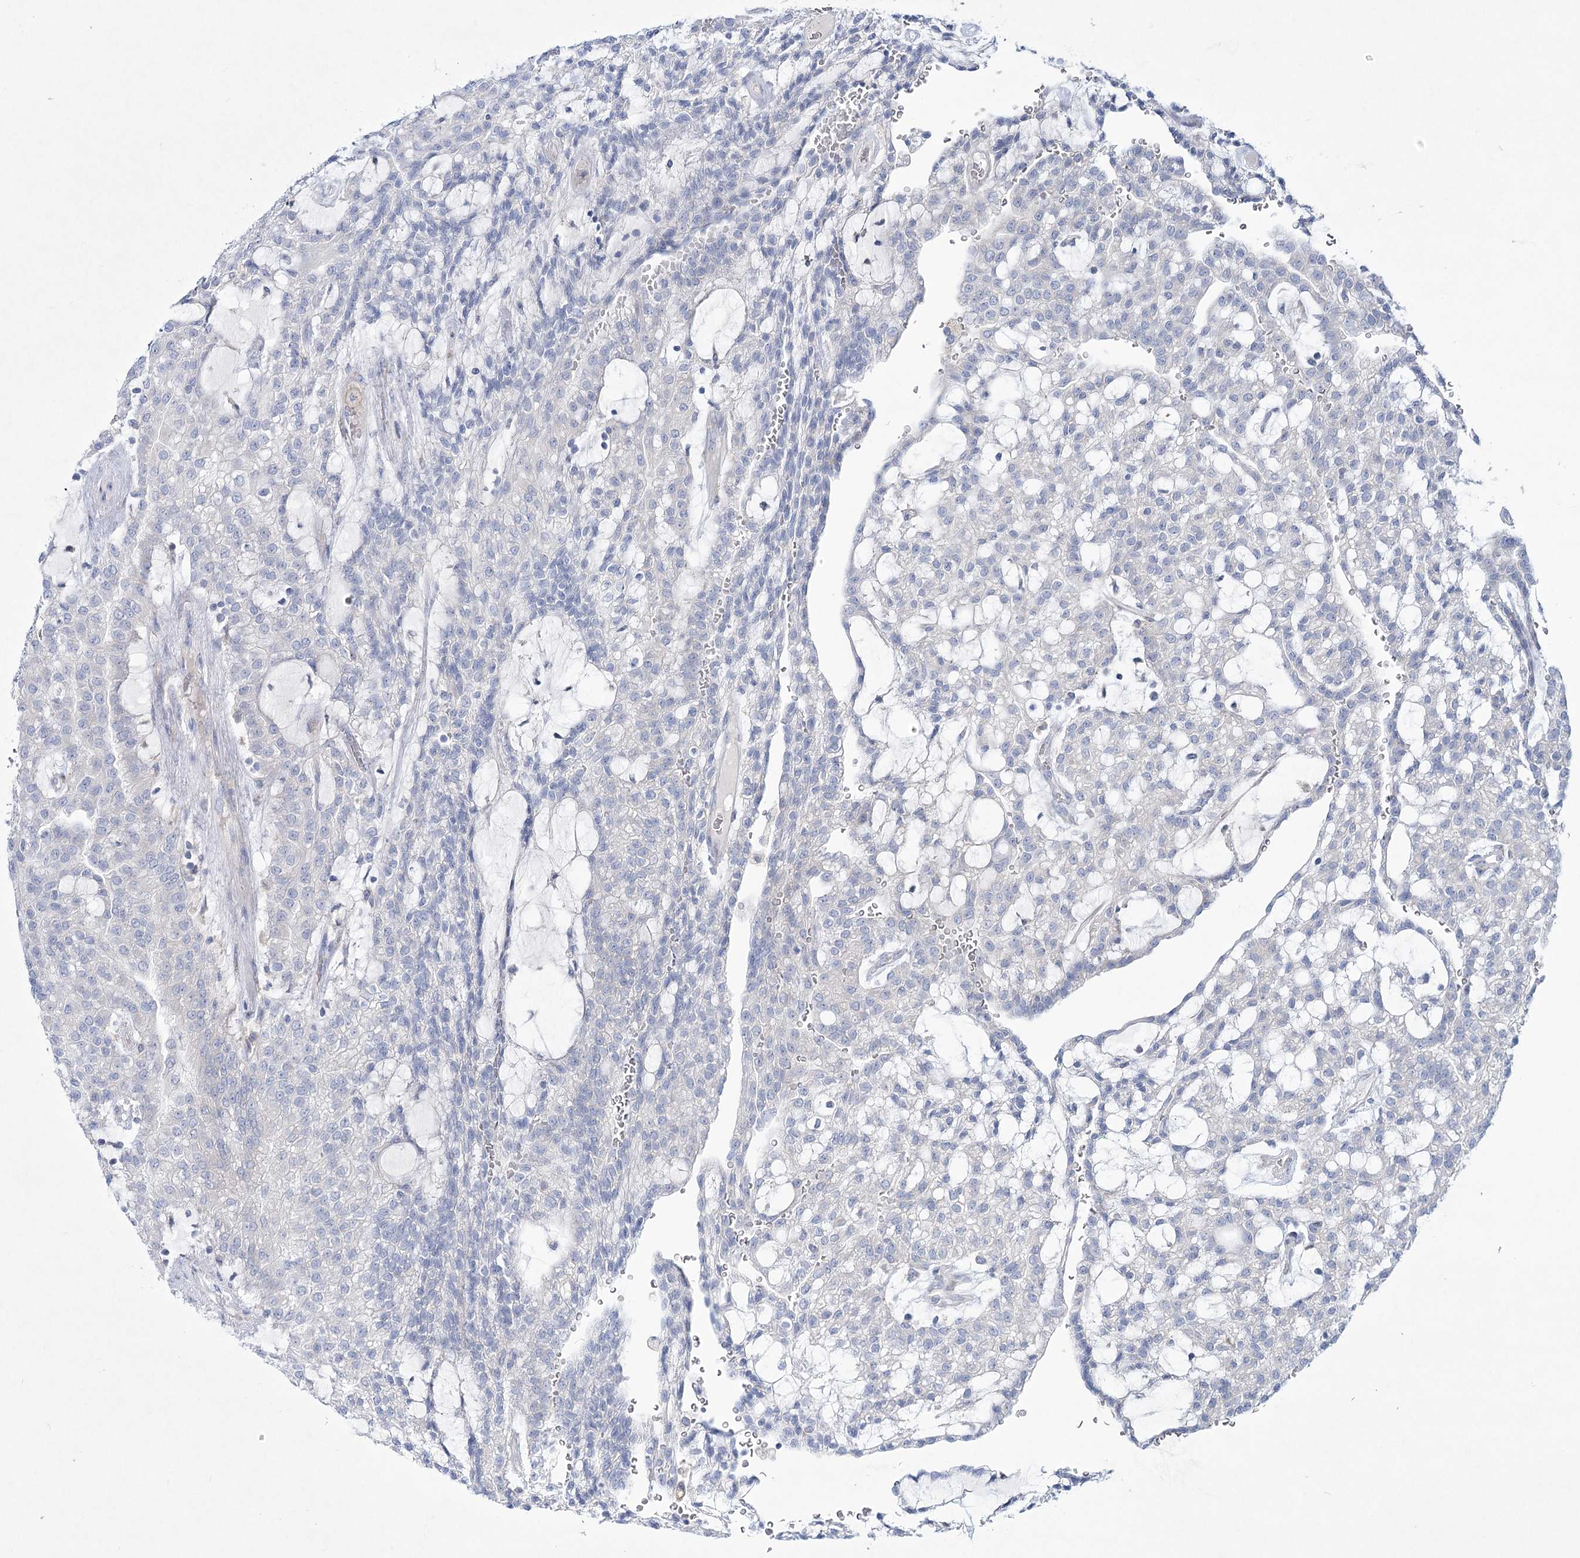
{"staining": {"intensity": "negative", "quantity": "none", "location": "none"}, "tissue": "renal cancer", "cell_type": "Tumor cells", "image_type": "cancer", "snomed": [{"axis": "morphology", "description": "Adenocarcinoma, NOS"}, {"axis": "topography", "description": "Kidney"}], "caption": "Immunohistochemical staining of renal cancer (adenocarcinoma) reveals no significant positivity in tumor cells.", "gene": "ARFGEF3", "patient": {"sex": "male", "age": 63}}